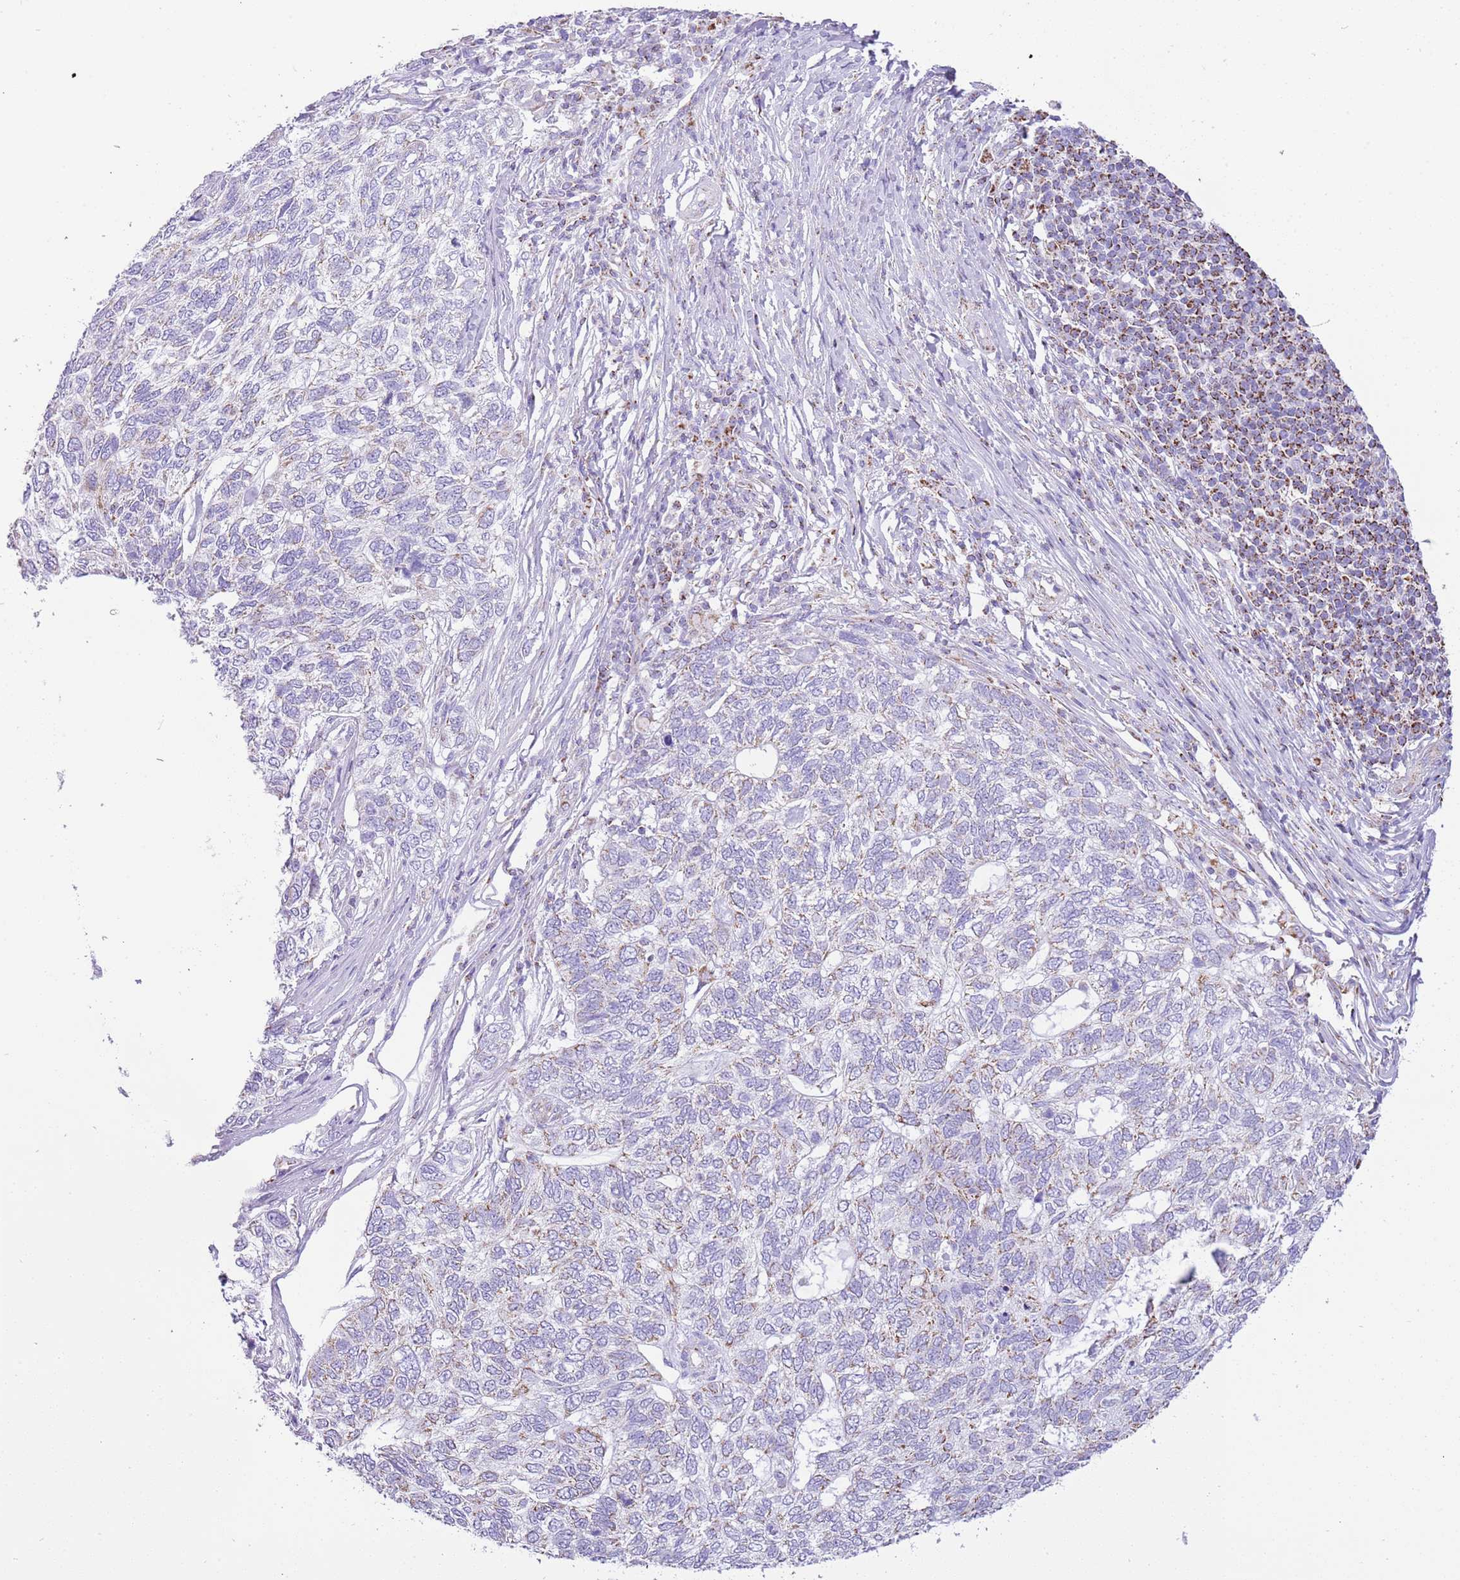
{"staining": {"intensity": "negative", "quantity": "none", "location": "none"}, "tissue": "skin cancer", "cell_type": "Tumor cells", "image_type": "cancer", "snomed": [{"axis": "morphology", "description": "Basal cell carcinoma"}, {"axis": "topography", "description": "Skin"}], "caption": "Immunohistochemistry (IHC) of skin cancer (basal cell carcinoma) shows no expression in tumor cells. (DAB immunohistochemistry with hematoxylin counter stain).", "gene": "SUCLG2", "patient": {"sex": "female", "age": 65}}